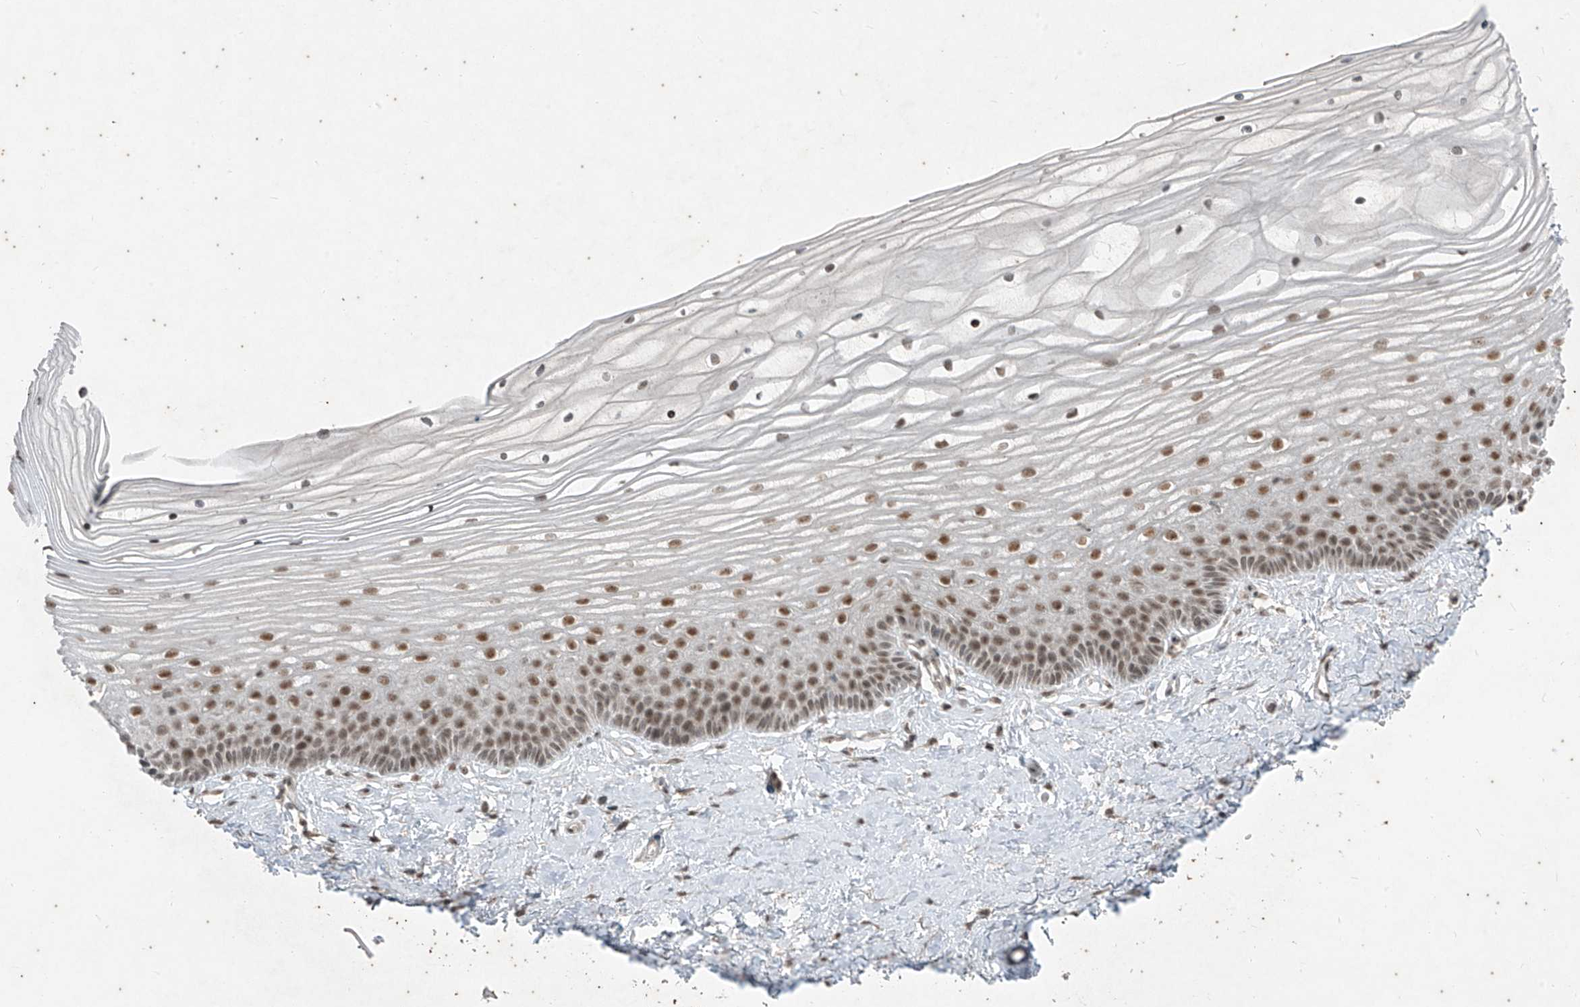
{"staining": {"intensity": "moderate", "quantity": ">75%", "location": "nuclear"}, "tissue": "vagina", "cell_type": "Squamous epithelial cells", "image_type": "normal", "snomed": [{"axis": "morphology", "description": "Normal tissue, NOS"}, {"axis": "topography", "description": "Vagina"}, {"axis": "topography", "description": "Cervix"}], "caption": "An immunohistochemistry (IHC) micrograph of unremarkable tissue is shown. Protein staining in brown shows moderate nuclear positivity in vagina within squamous epithelial cells. Using DAB (3,3'-diaminobenzidine) (brown) and hematoxylin (blue) stains, captured at high magnification using brightfield microscopy.", "gene": "ZNF354B", "patient": {"sex": "female", "age": 40}}